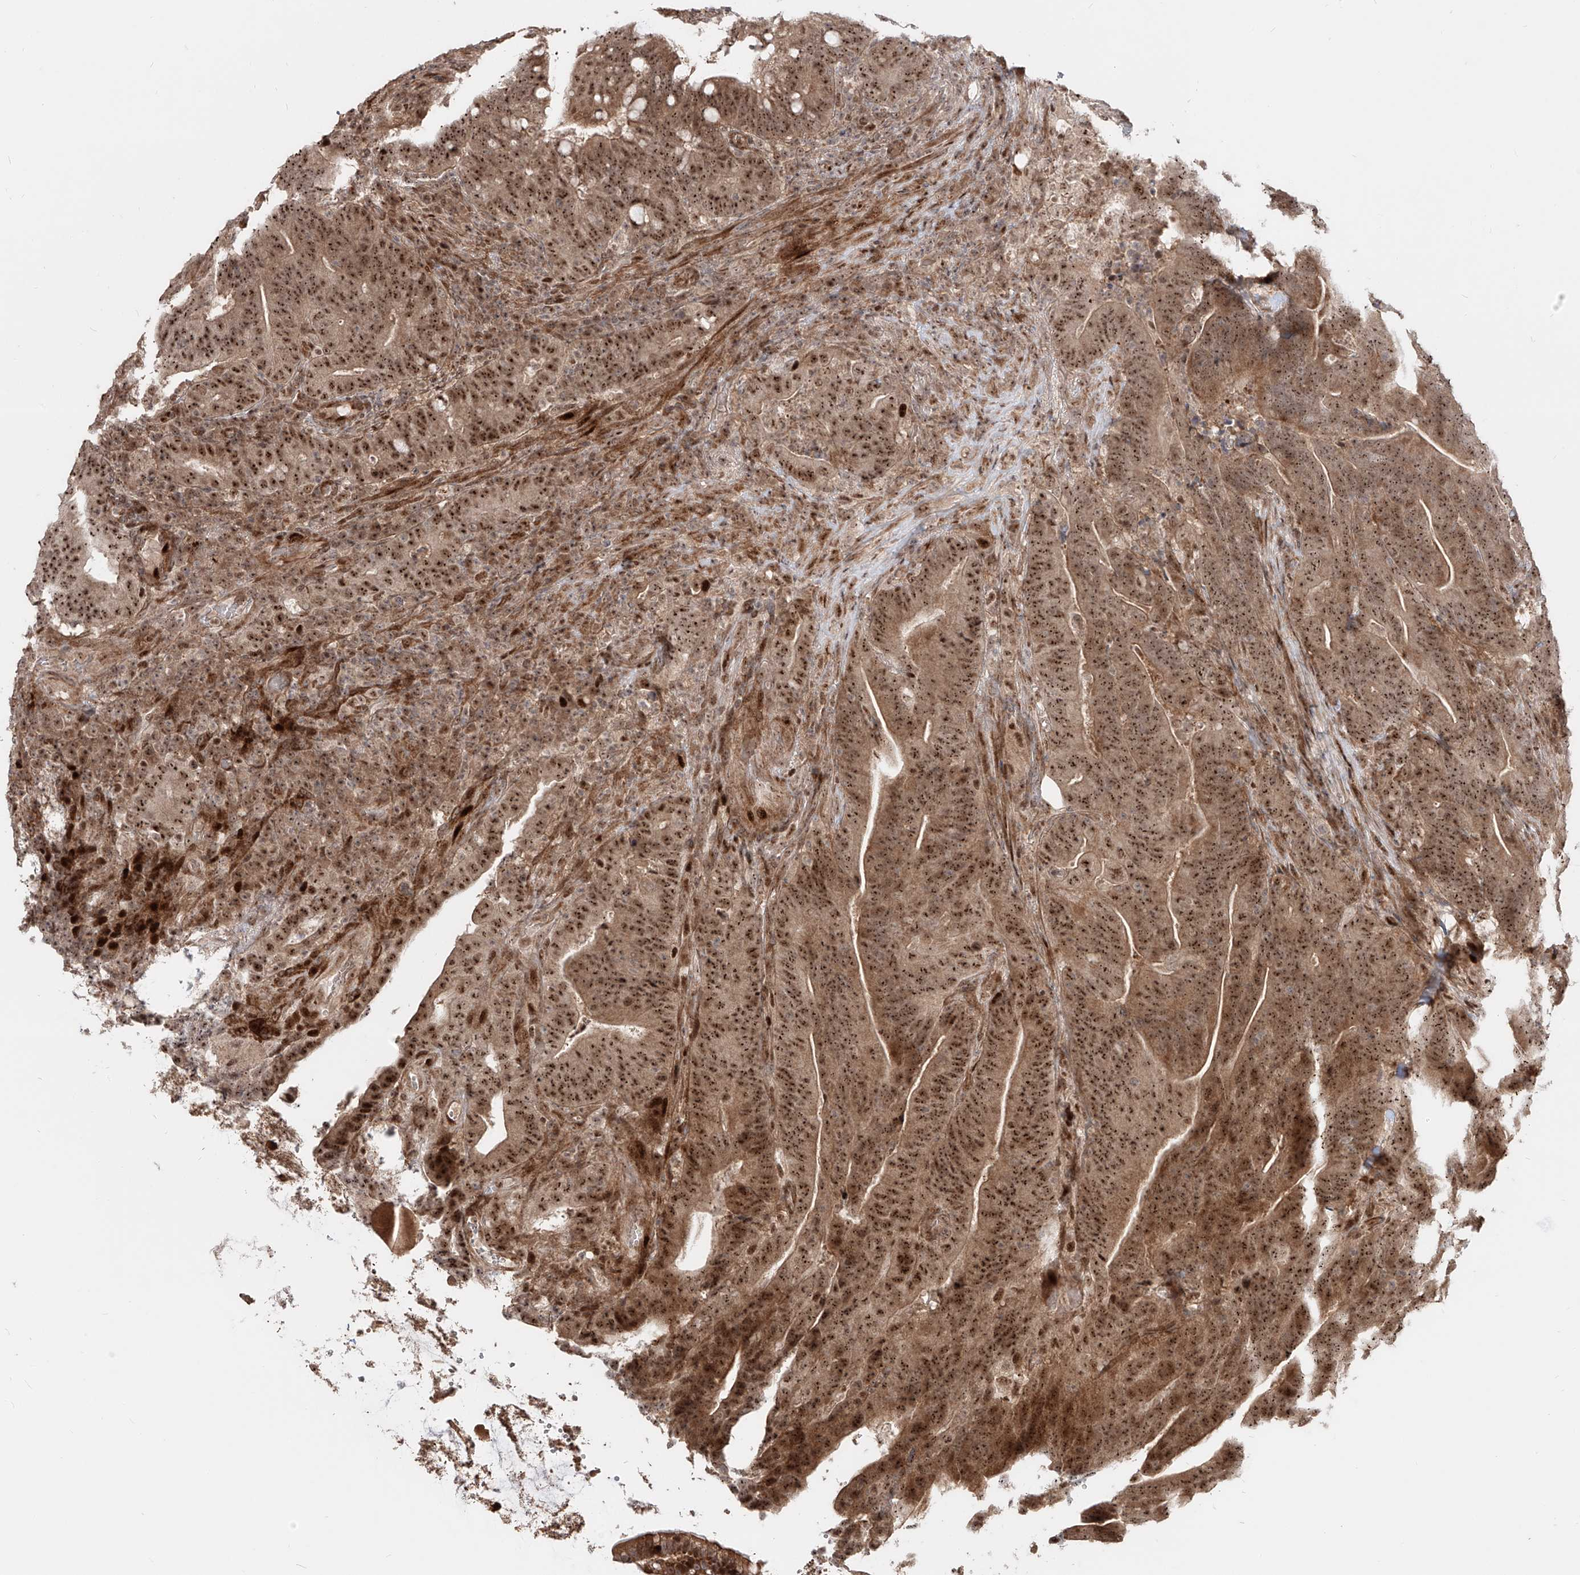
{"staining": {"intensity": "moderate", "quantity": ">75%", "location": "cytoplasmic/membranous,nuclear"}, "tissue": "colorectal cancer", "cell_type": "Tumor cells", "image_type": "cancer", "snomed": [{"axis": "morphology", "description": "Adenocarcinoma, NOS"}, {"axis": "topography", "description": "Colon"}], "caption": "Immunohistochemical staining of human colorectal cancer shows medium levels of moderate cytoplasmic/membranous and nuclear protein expression in approximately >75% of tumor cells.", "gene": "ZNF710", "patient": {"sex": "female", "age": 66}}